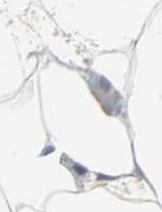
{"staining": {"intensity": "negative", "quantity": "none", "location": "none"}, "tissue": "adipose tissue", "cell_type": "Adipocytes", "image_type": "normal", "snomed": [{"axis": "morphology", "description": "Normal tissue, NOS"}, {"axis": "morphology", "description": "Duct carcinoma"}, {"axis": "topography", "description": "Breast"}, {"axis": "topography", "description": "Adipose tissue"}], "caption": "This is an immunohistochemistry (IHC) photomicrograph of benign adipose tissue. There is no expression in adipocytes.", "gene": "DLGAP5", "patient": {"sex": "female", "age": 37}}